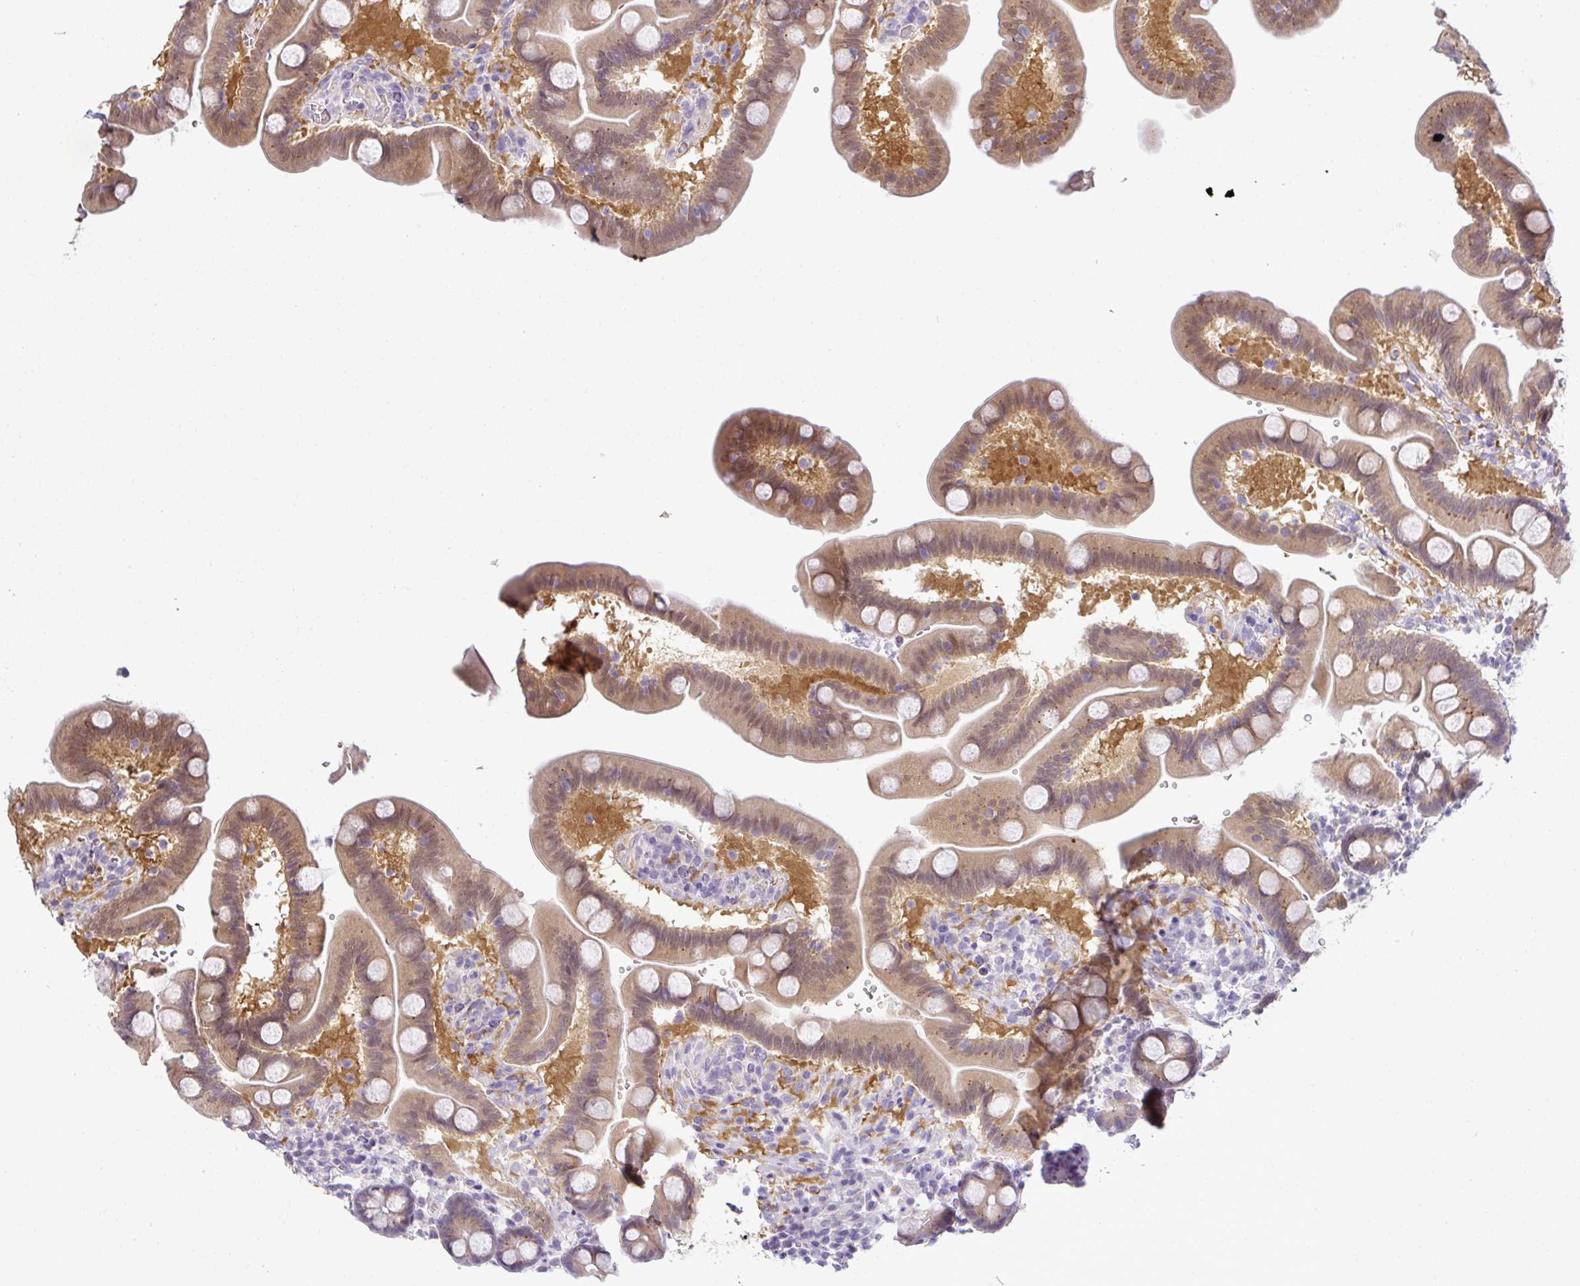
{"staining": {"intensity": "moderate", "quantity": "25%-75%", "location": "cytoplasmic/membranous"}, "tissue": "duodenum", "cell_type": "Glandular cells", "image_type": "normal", "snomed": [{"axis": "morphology", "description": "Normal tissue, NOS"}, {"axis": "topography", "description": "Duodenum"}], "caption": "About 25%-75% of glandular cells in unremarkable human duodenum exhibit moderate cytoplasmic/membranous protein staining as visualized by brown immunohistochemical staining.", "gene": "CMPK1", "patient": {"sex": "male", "age": 59}}